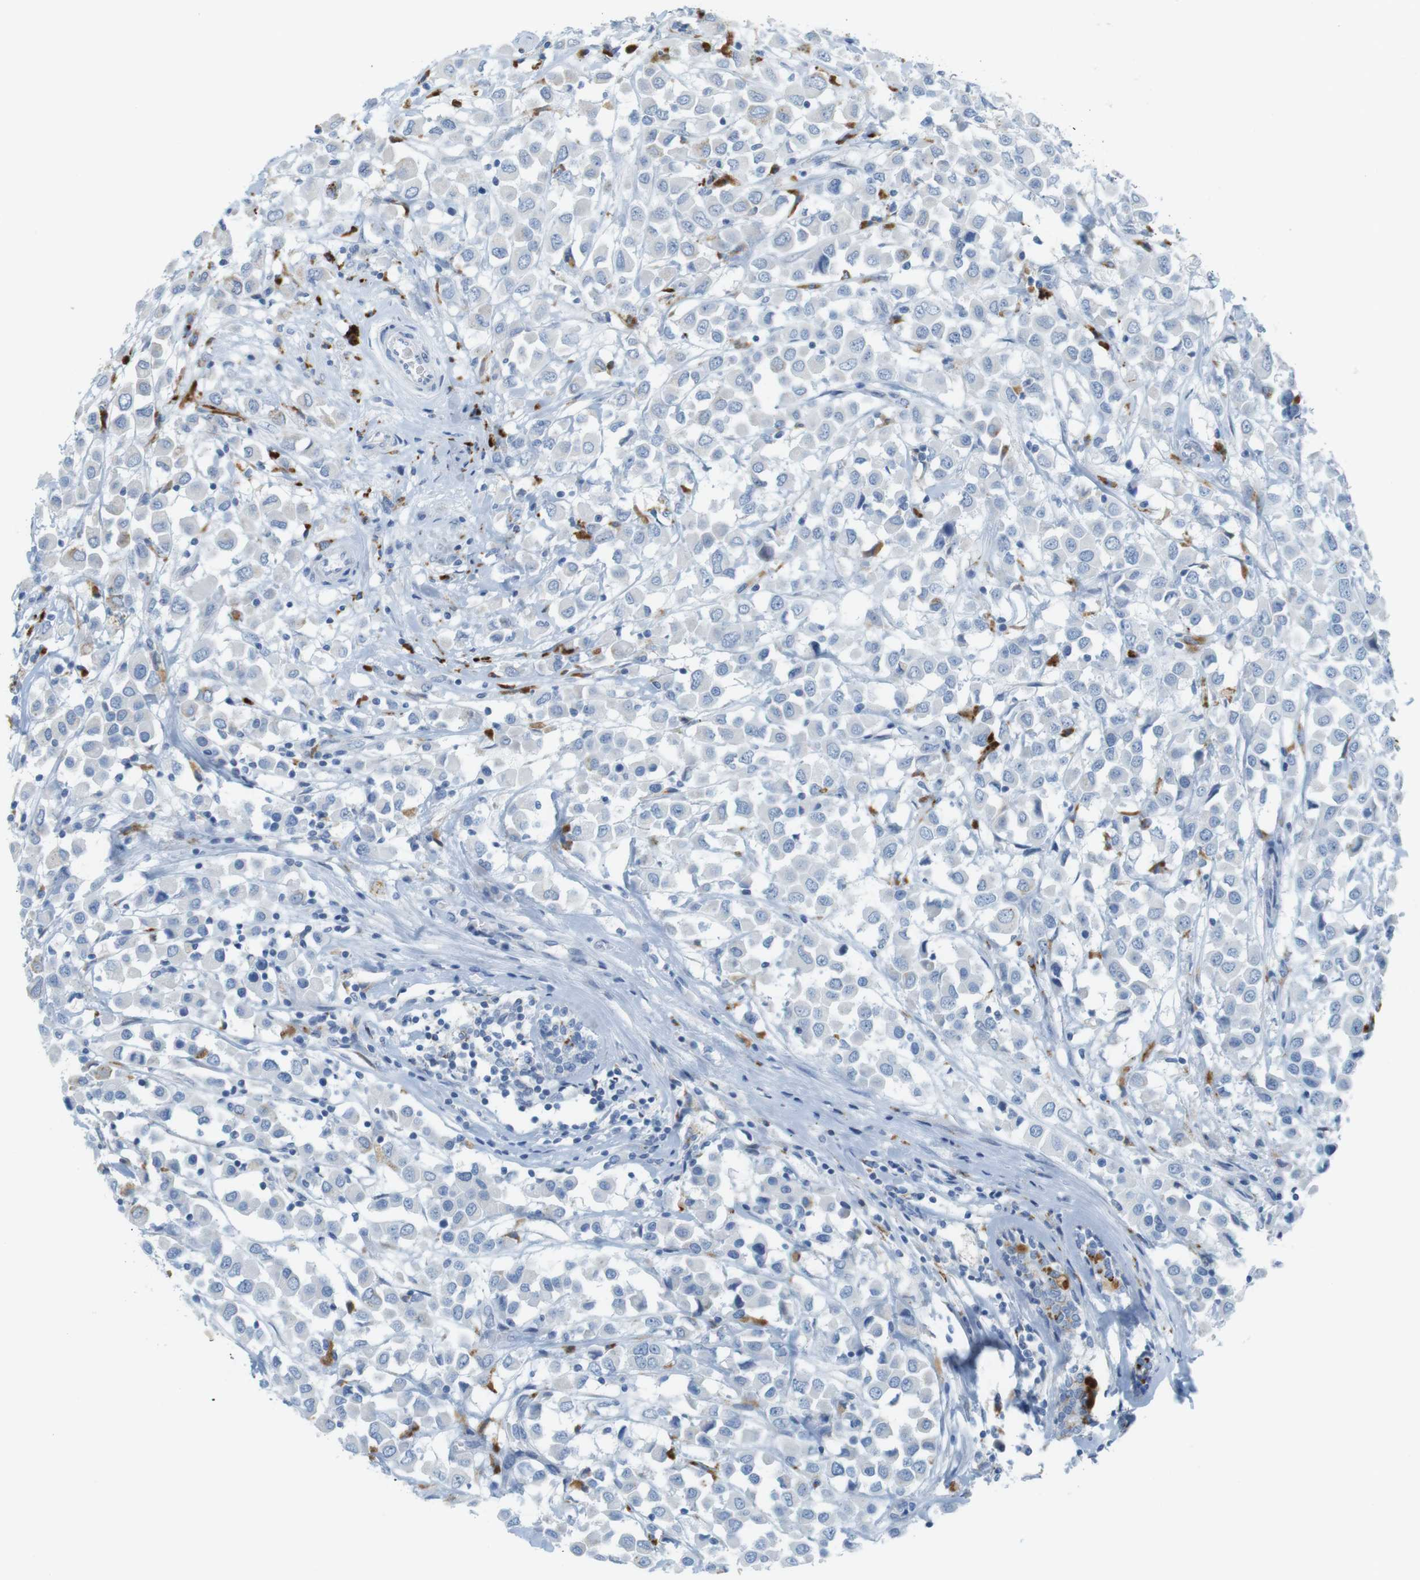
{"staining": {"intensity": "negative", "quantity": "none", "location": "none"}, "tissue": "breast cancer", "cell_type": "Tumor cells", "image_type": "cancer", "snomed": [{"axis": "morphology", "description": "Duct carcinoma"}, {"axis": "topography", "description": "Breast"}], "caption": "Micrograph shows no protein positivity in tumor cells of breast cancer tissue.", "gene": "YIPF1", "patient": {"sex": "female", "age": 61}}